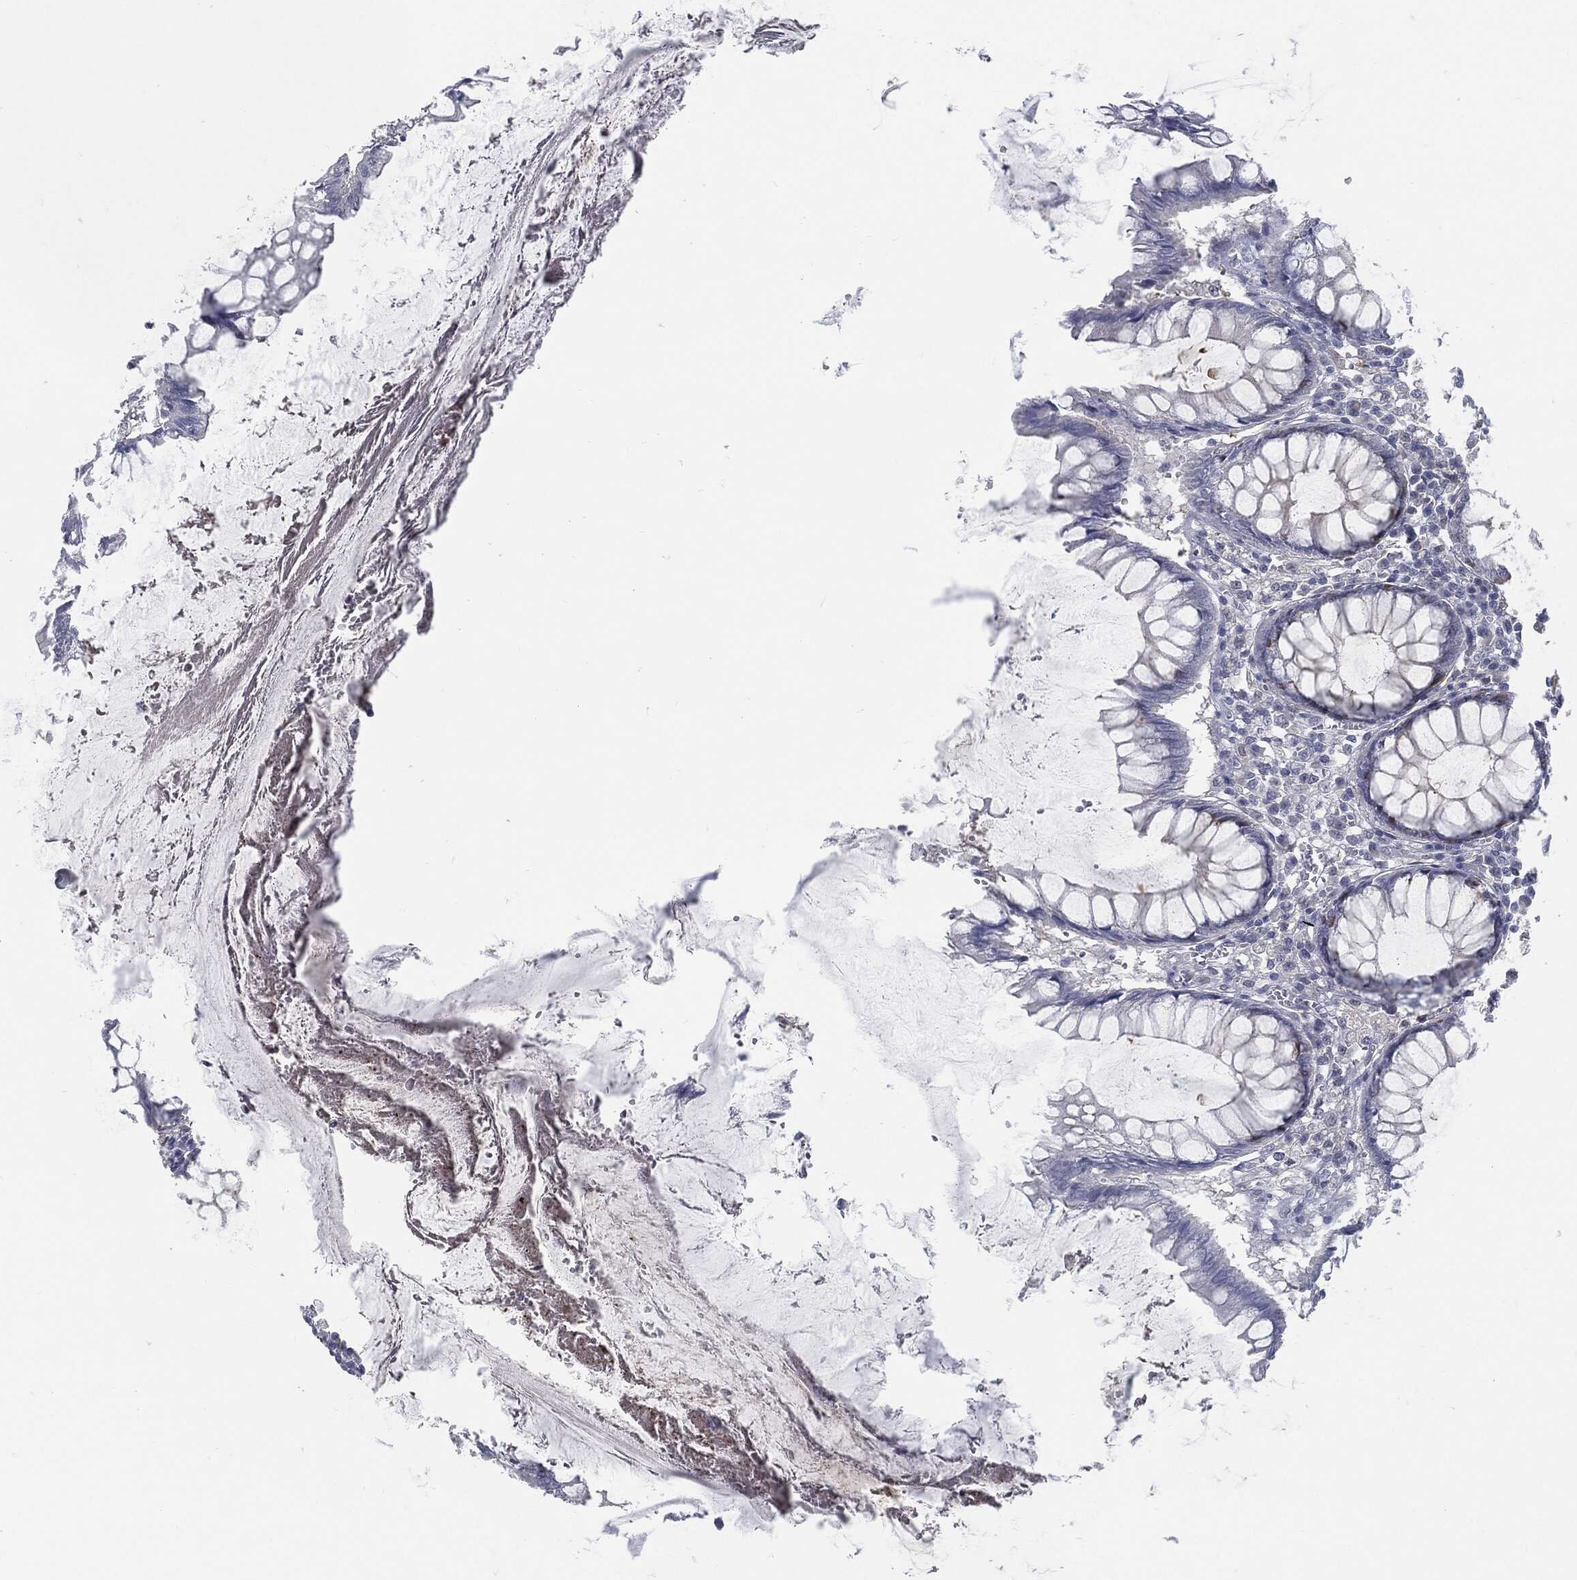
{"staining": {"intensity": "negative", "quantity": "none", "location": "none"}, "tissue": "colon", "cell_type": "Endothelial cells", "image_type": "normal", "snomed": [{"axis": "morphology", "description": "Normal tissue, NOS"}, {"axis": "topography", "description": "Colon"}], "caption": "Endothelial cells show no significant expression in unremarkable colon. (Immunohistochemistry, brightfield microscopy, high magnification).", "gene": "PROM1", "patient": {"sex": "male", "age": 65}}